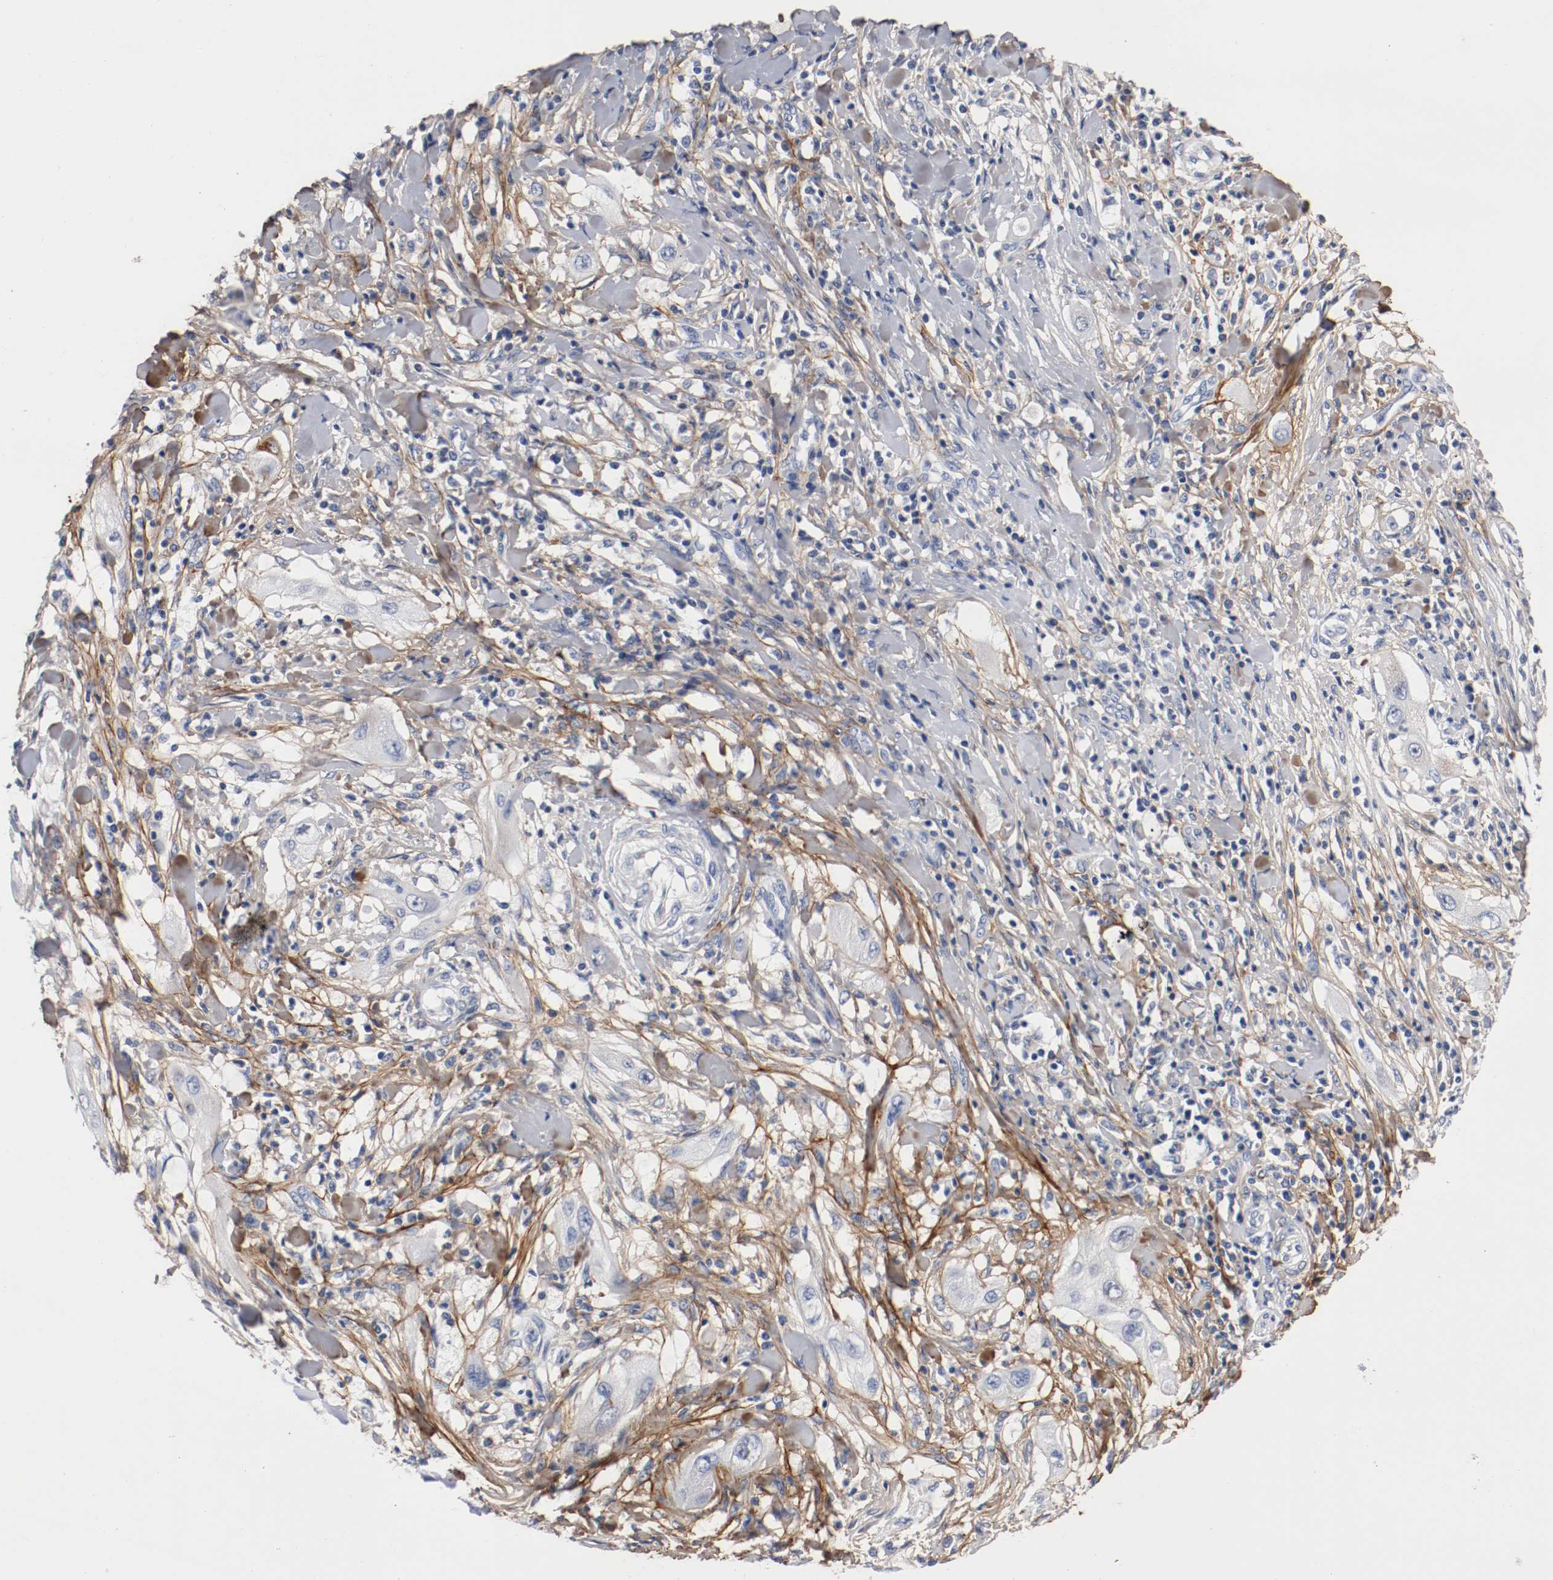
{"staining": {"intensity": "negative", "quantity": "none", "location": "none"}, "tissue": "lung cancer", "cell_type": "Tumor cells", "image_type": "cancer", "snomed": [{"axis": "morphology", "description": "Squamous cell carcinoma, NOS"}, {"axis": "topography", "description": "Lung"}], "caption": "An immunohistochemistry (IHC) photomicrograph of lung squamous cell carcinoma is shown. There is no staining in tumor cells of lung squamous cell carcinoma.", "gene": "TNC", "patient": {"sex": "female", "age": 47}}